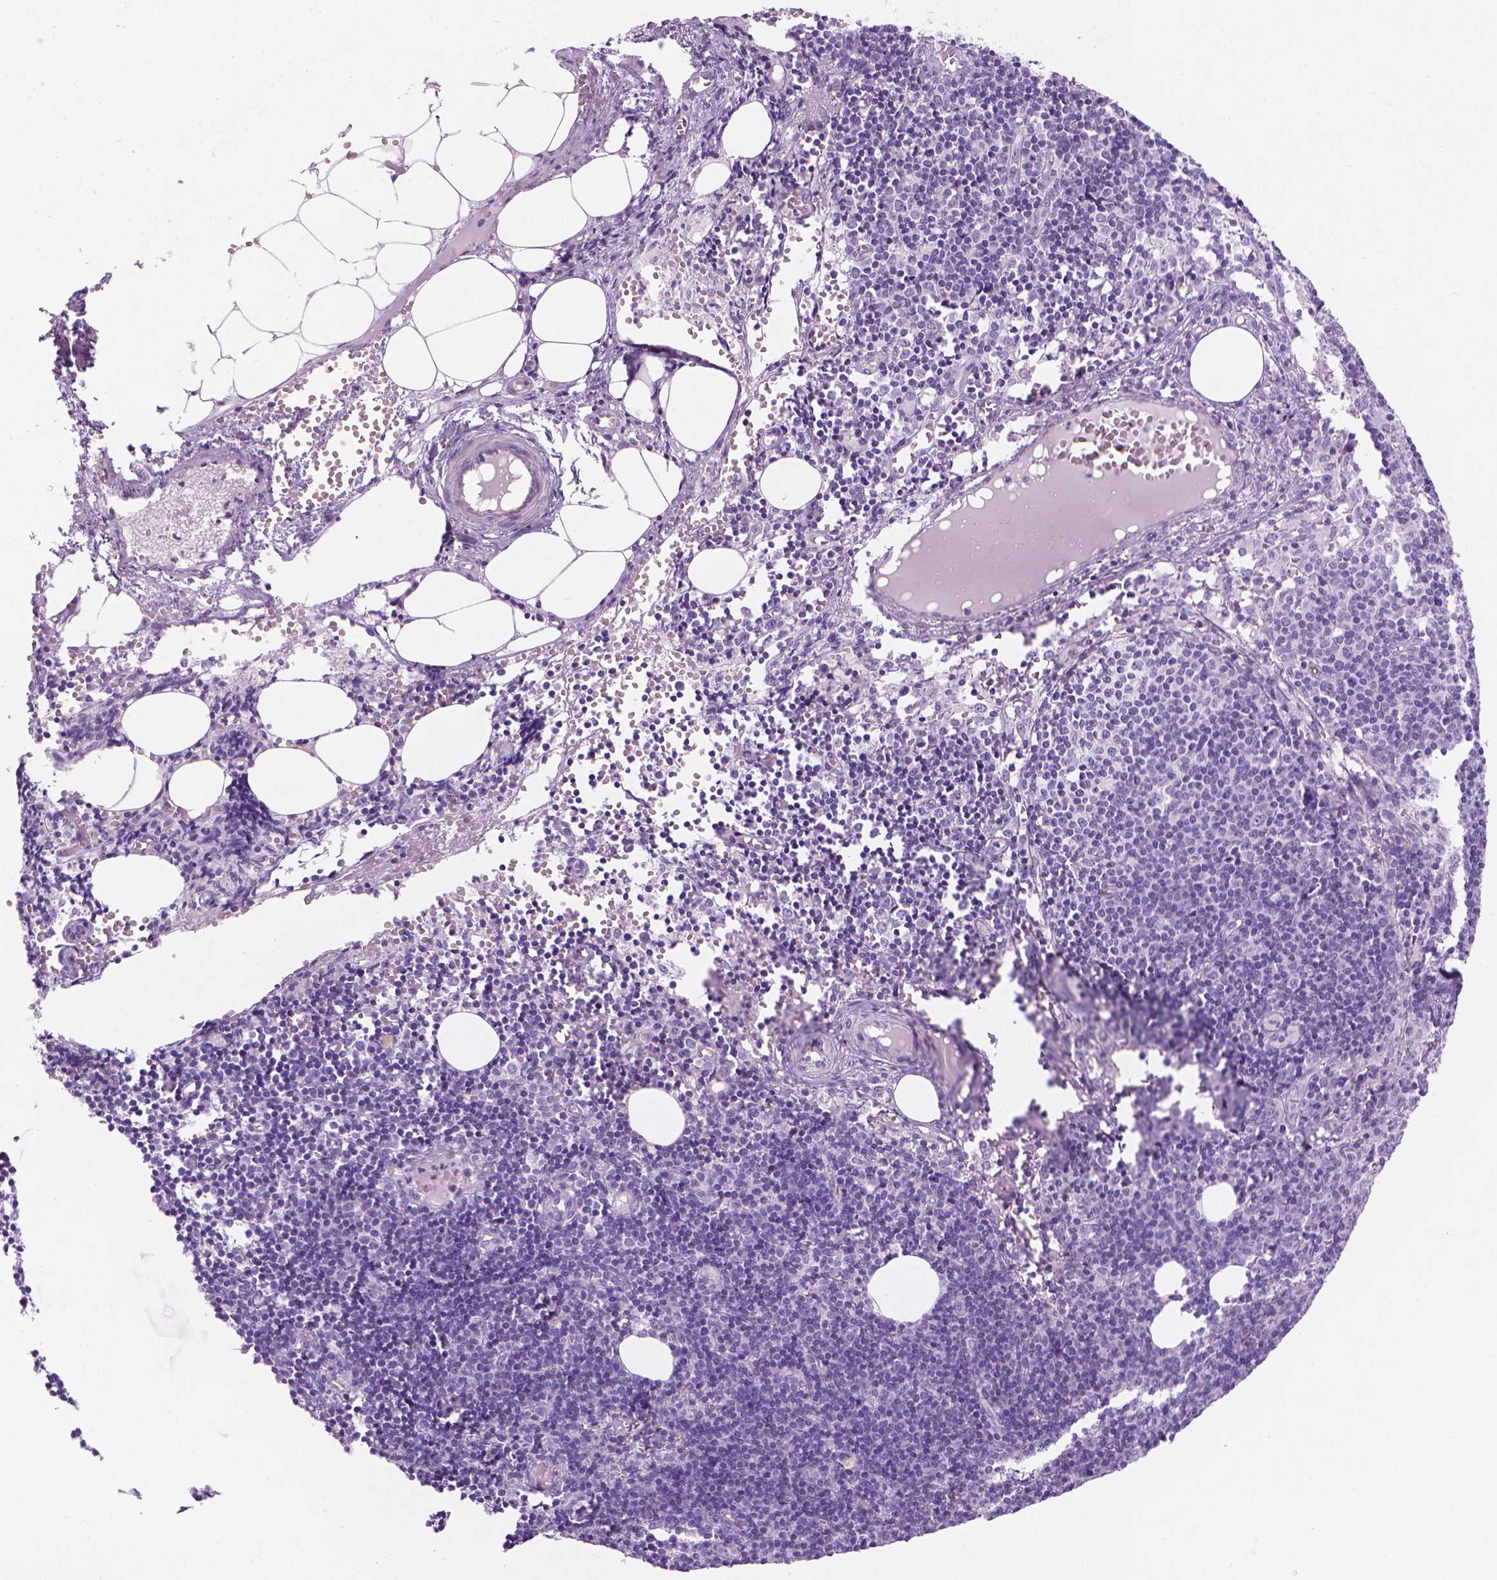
{"staining": {"intensity": "negative", "quantity": "none", "location": "none"}, "tissue": "lymph node", "cell_type": "Germinal center cells", "image_type": "normal", "snomed": [{"axis": "morphology", "description": "Normal tissue, NOS"}, {"axis": "topography", "description": "Lymph node"}], "caption": "This is an immunohistochemistry image of benign human lymph node. There is no staining in germinal center cells.", "gene": "TTC29", "patient": {"sex": "female", "age": 41}}